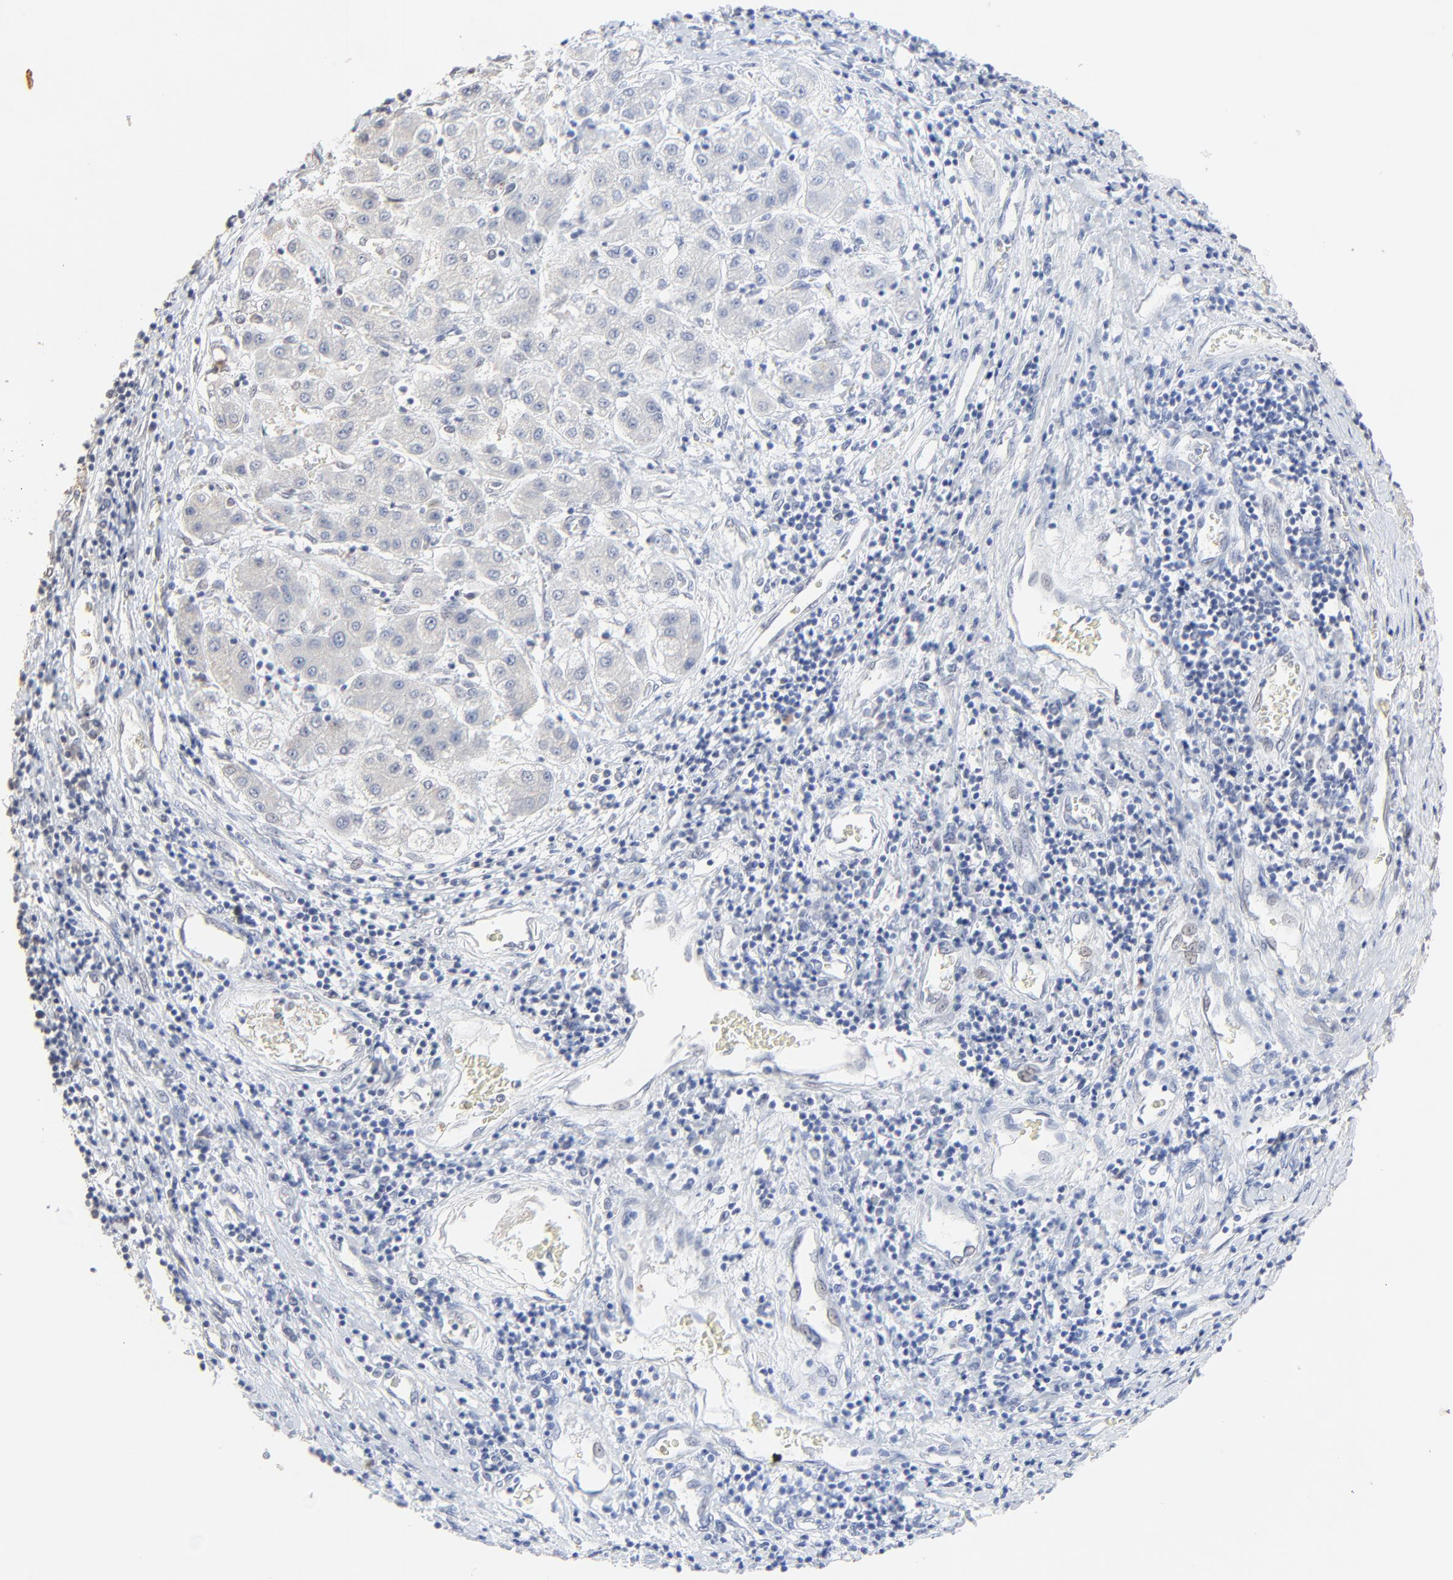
{"staining": {"intensity": "weak", "quantity": ">75%", "location": "cytoplasmic/membranous"}, "tissue": "liver cancer", "cell_type": "Tumor cells", "image_type": "cancer", "snomed": [{"axis": "morphology", "description": "Carcinoma, Hepatocellular, NOS"}, {"axis": "topography", "description": "Liver"}], "caption": "Liver cancer tissue shows weak cytoplasmic/membranous positivity in about >75% of tumor cells The staining was performed using DAB, with brown indicating positive protein expression. Nuclei are stained blue with hematoxylin.", "gene": "FAM227A", "patient": {"sex": "male", "age": 24}}